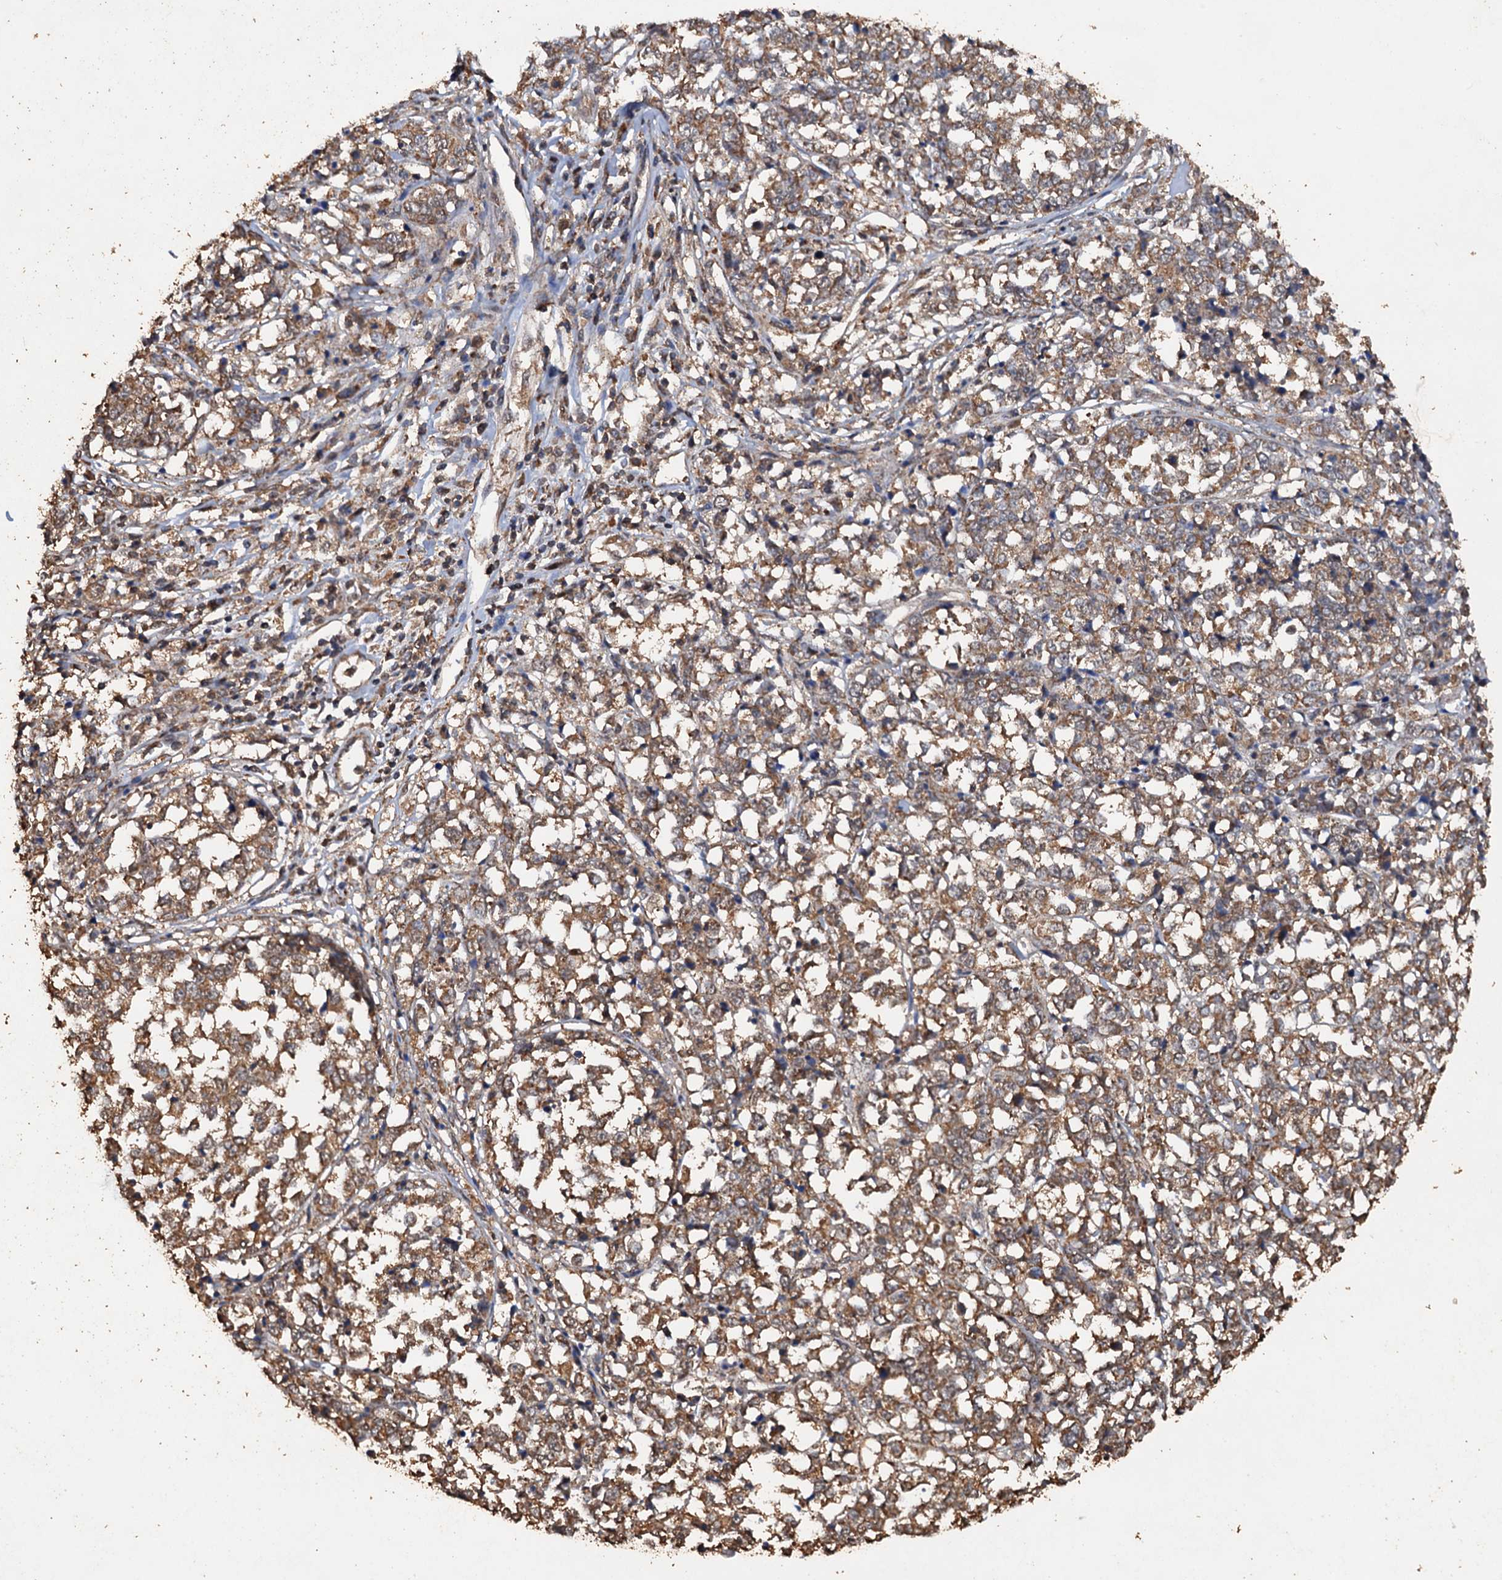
{"staining": {"intensity": "moderate", "quantity": ">75%", "location": "cytoplasmic/membranous"}, "tissue": "melanoma", "cell_type": "Tumor cells", "image_type": "cancer", "snomed": [{"axis": "morphology", "description": "Malignant melanoma, NOS"}, {"axis": "topography", "description": "Skin"}], "caption": "Immunohistochemistry of human melanoma shows medium levels of moderate cytoplasmic/membranous staining in approximately >75% of tumor cells.", "gene": "PSMD9", "patient": {"sex": "female", "age": 72}}